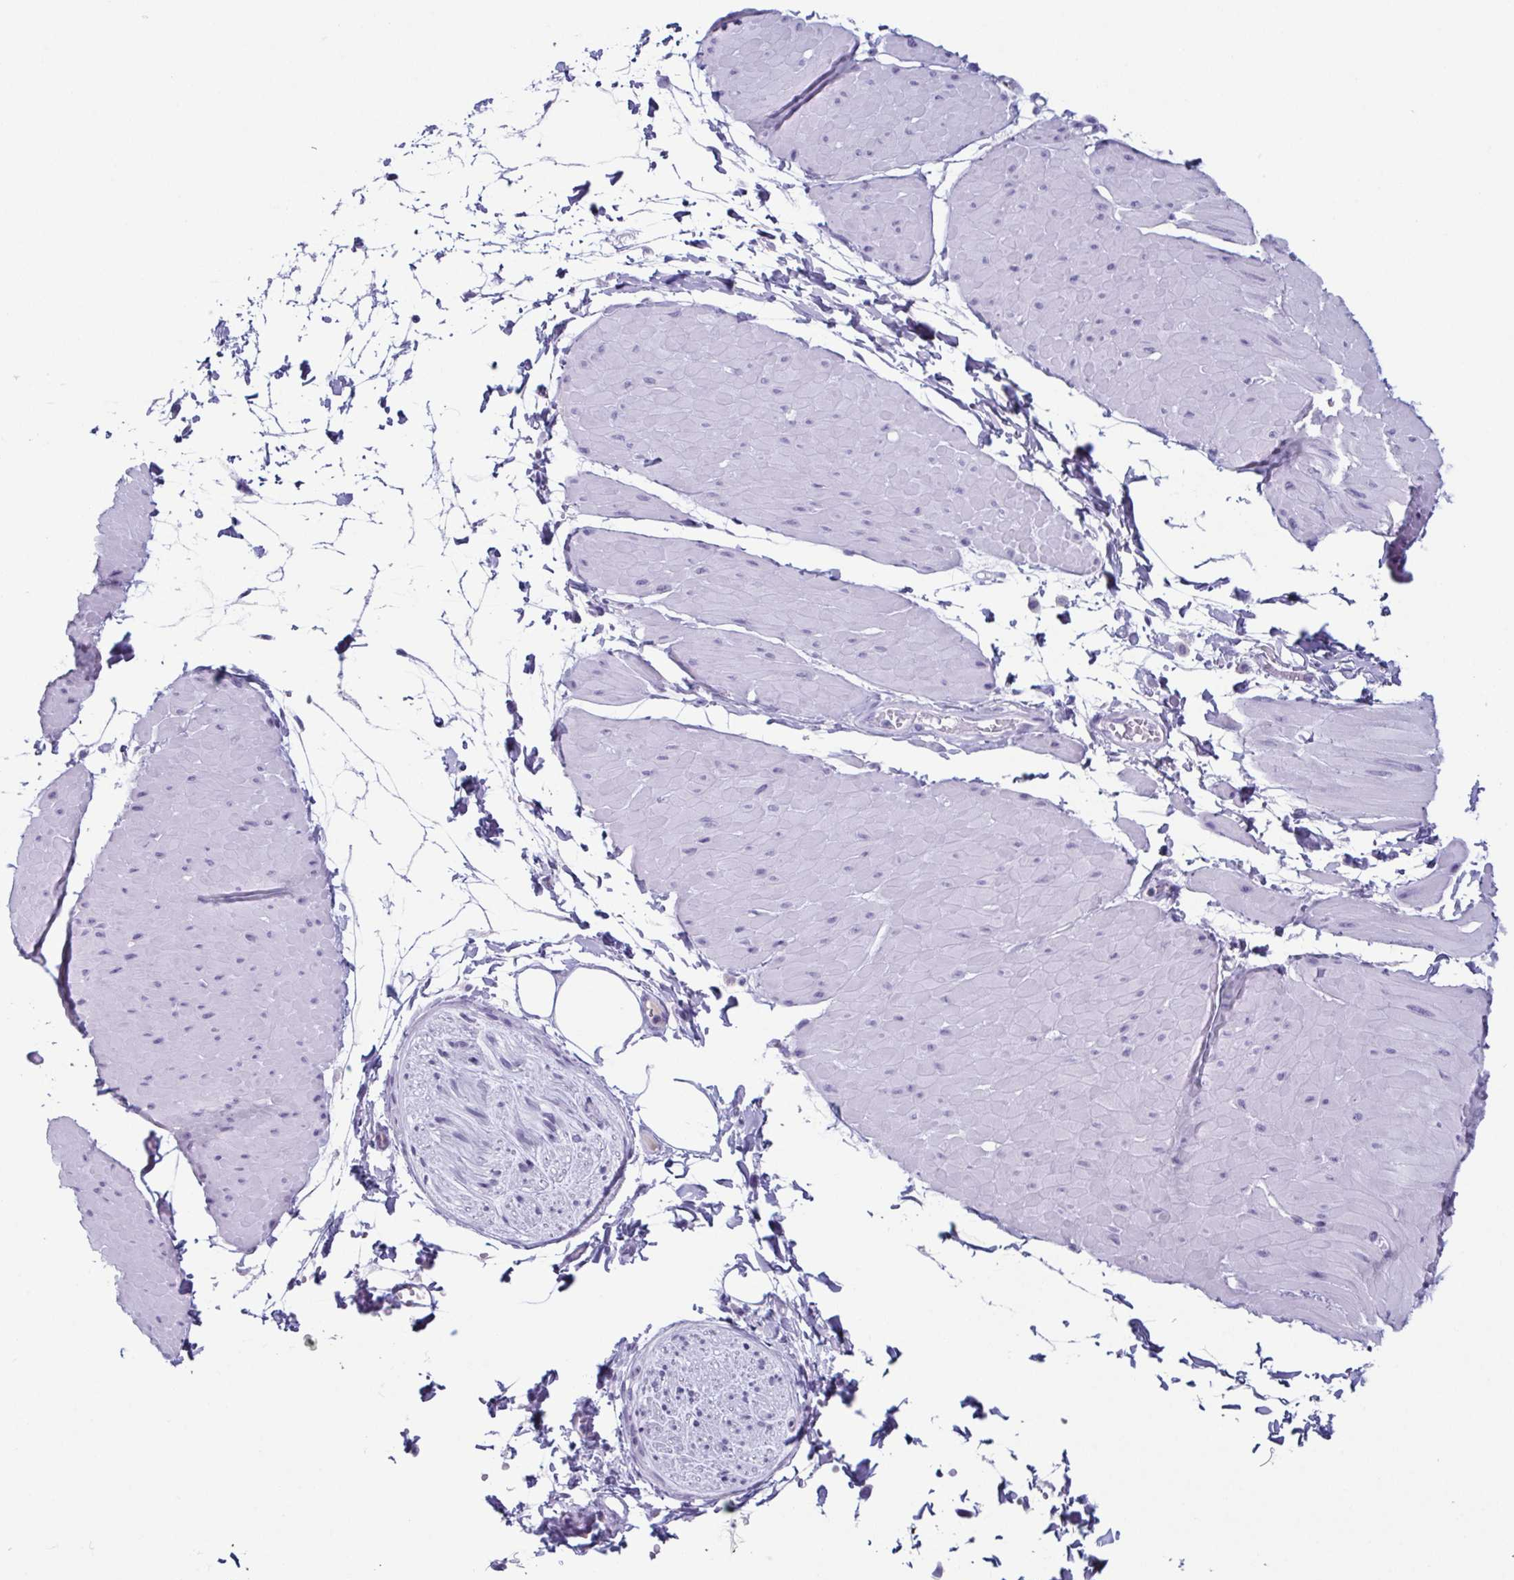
{"staining": {"intensity": "negative", "quantity": "none", "location": "none"}, "tissue": "adipose tissue", "cell_type": "Adipocytes", "image_type": "normal", "snomed": [{"axis": "morphology", "description": "Normal tissue, NOS"}, {"axis": "topography", "description": "Smooth muscle"}, {"axis": "topography", "description": "Peripheral nerve tissue"}], "caption": "Human adipose tissue stained for a protein using immunohistochemistry (IHC) reveals no positivity in adipocytes.", "gene": "ENKUR", "patient": {"sex": "male", "age": 58}}